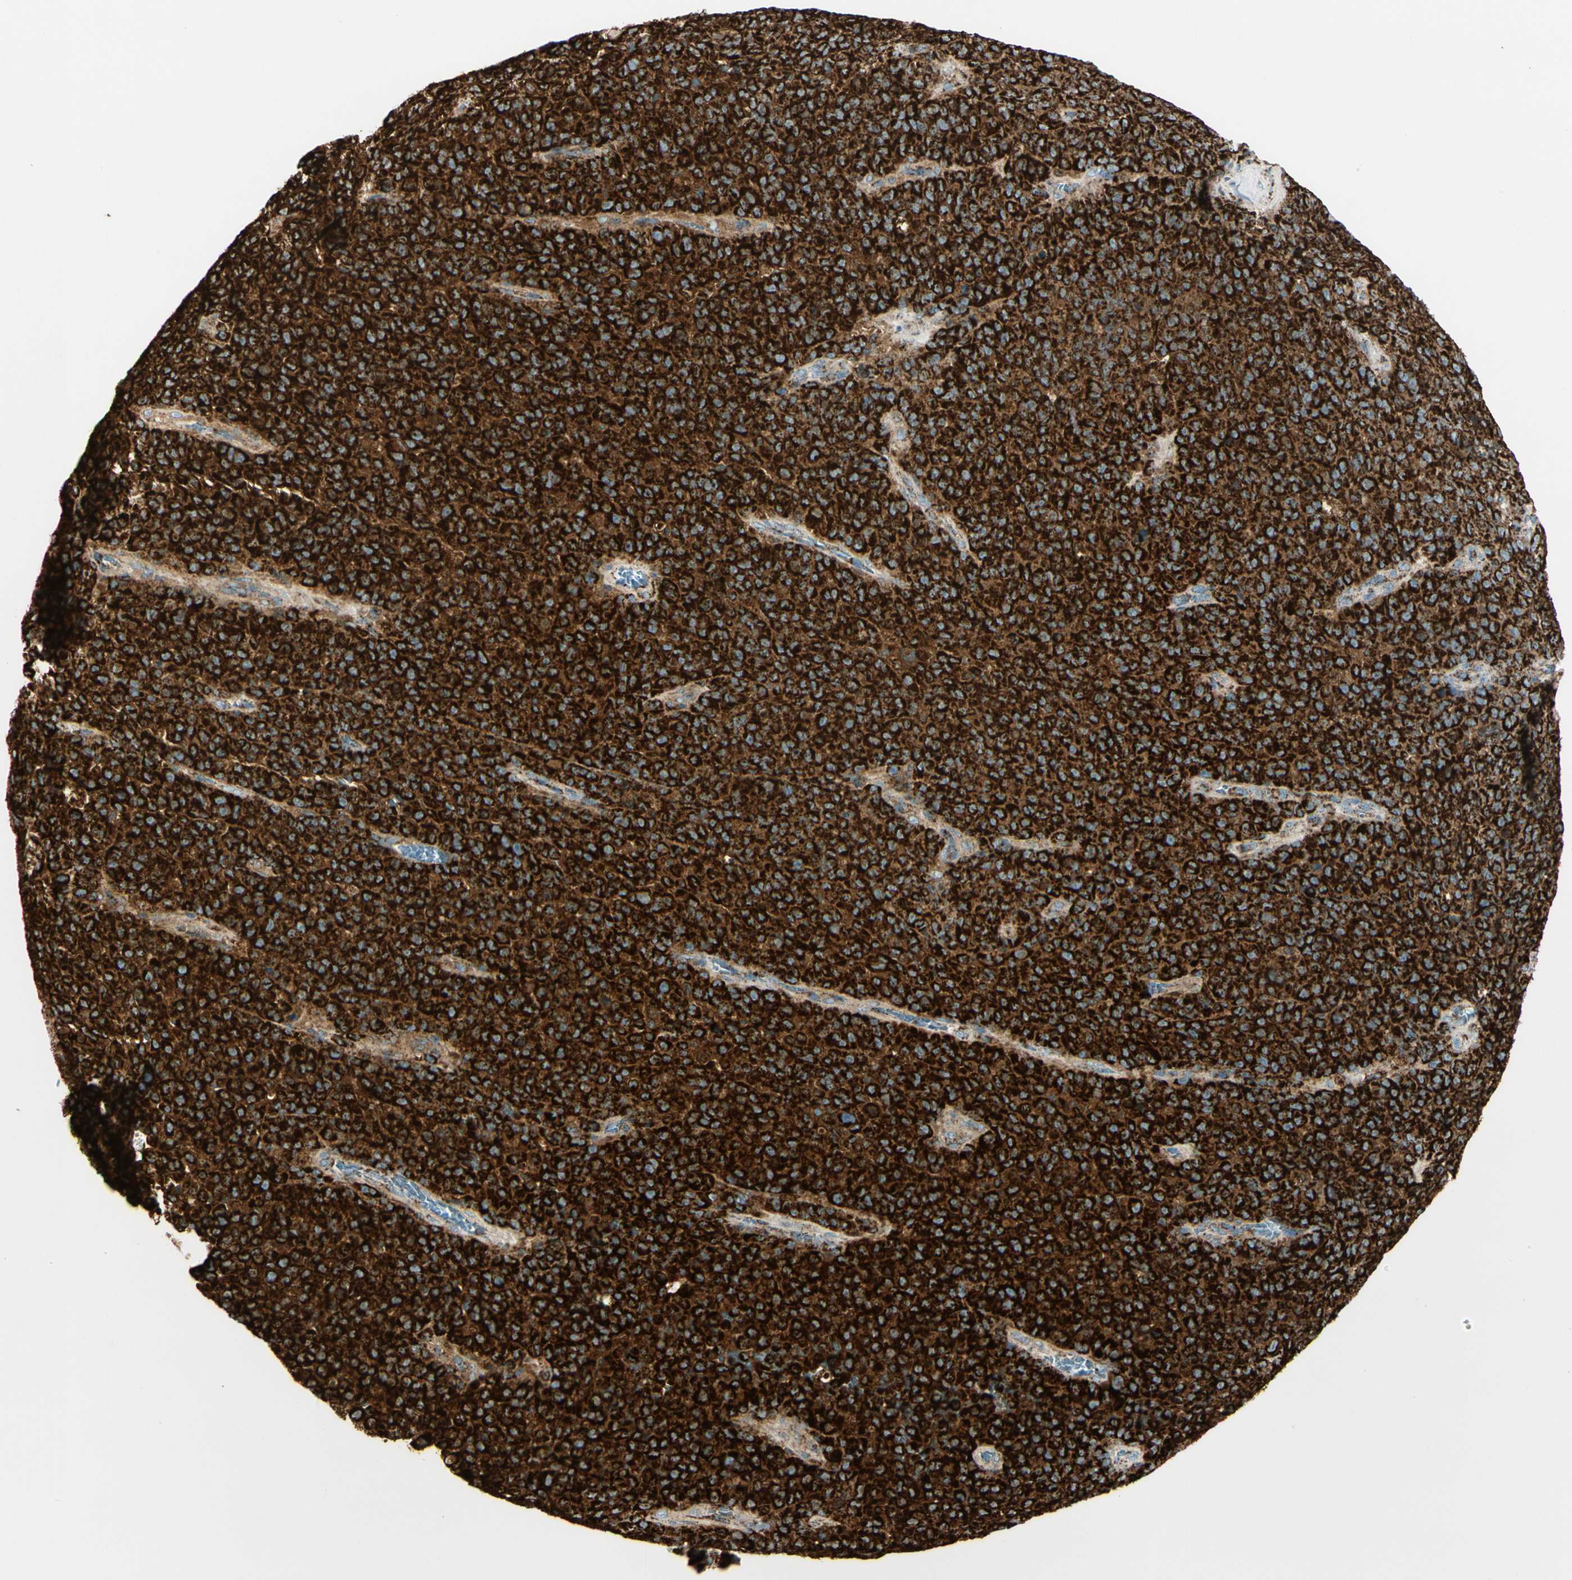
{"staining": {"intensity": "strong", "quantity": ">75%", "location": "cytoplasmic/membranous"}, "tissue": "melanoma", "cell_type": "Tumor cells", "image_type": "cancer", "snomed": [{"axis": "morphology", "description": "Malignant melanoma, NOS"}, {"axis": "topography", "description": "Skin"}], "caption": "Brown immunohistochemical staining in malignant melanoma exhibits strong cytoplasmic/membranous positivity in about >75% of tumor cells.", "gene": "ME2", "patient": {"sex": "female", "age": 82}}